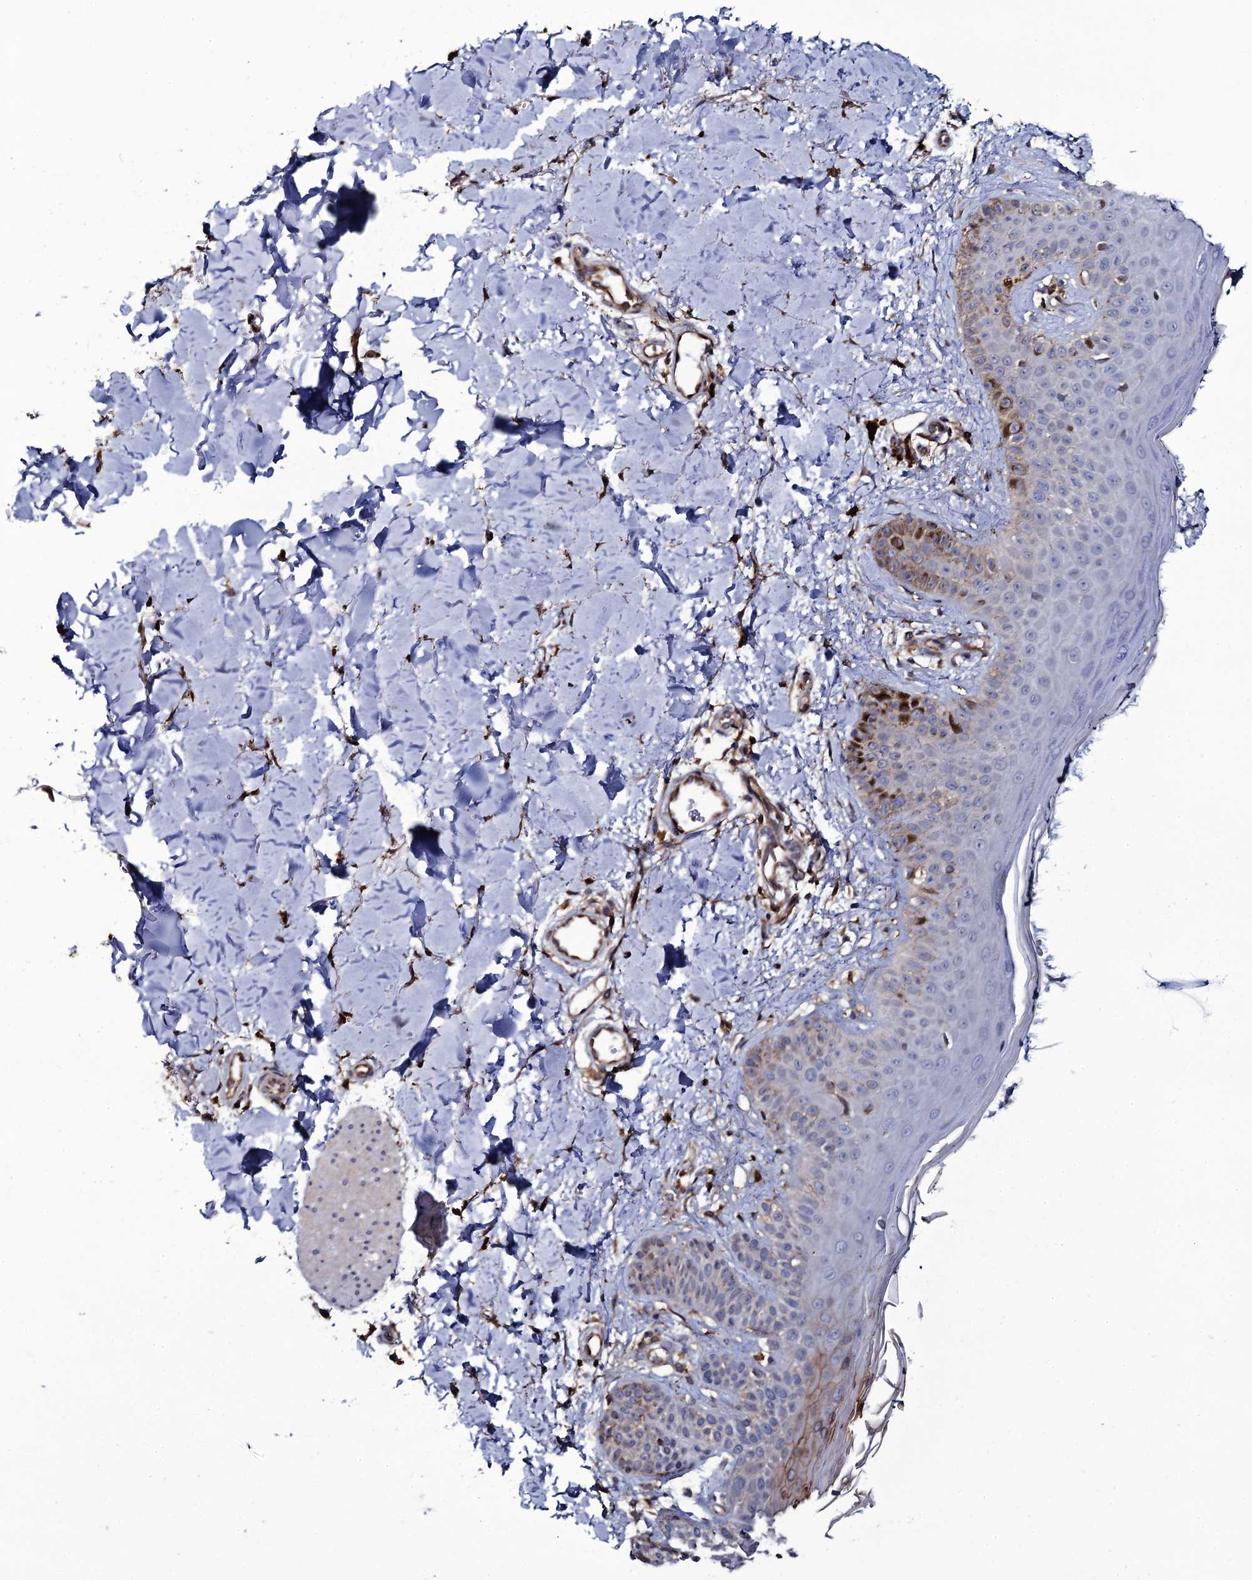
{"staining": {"intensity": "moderate", "quantity": "25%-75%", "location": "cytoplasmic/membranous"}, "tissue": "skin", "cell_type": "Fibroblasts", "image_type": "normal", "snomed": [{"axis": "morphology", "description": "Normal tissue, NOS"}, {"axis": "topography", "description": "Skin"}], "caption": "Immunohistochemistry (IHC) of benign human skin exhibits medium levels of moderate cytoplasmic/membranous expression in about 25%-75% of fibroblasts.", "gene": "TTC23", "patient": {"sex": "male", "age": 52}}